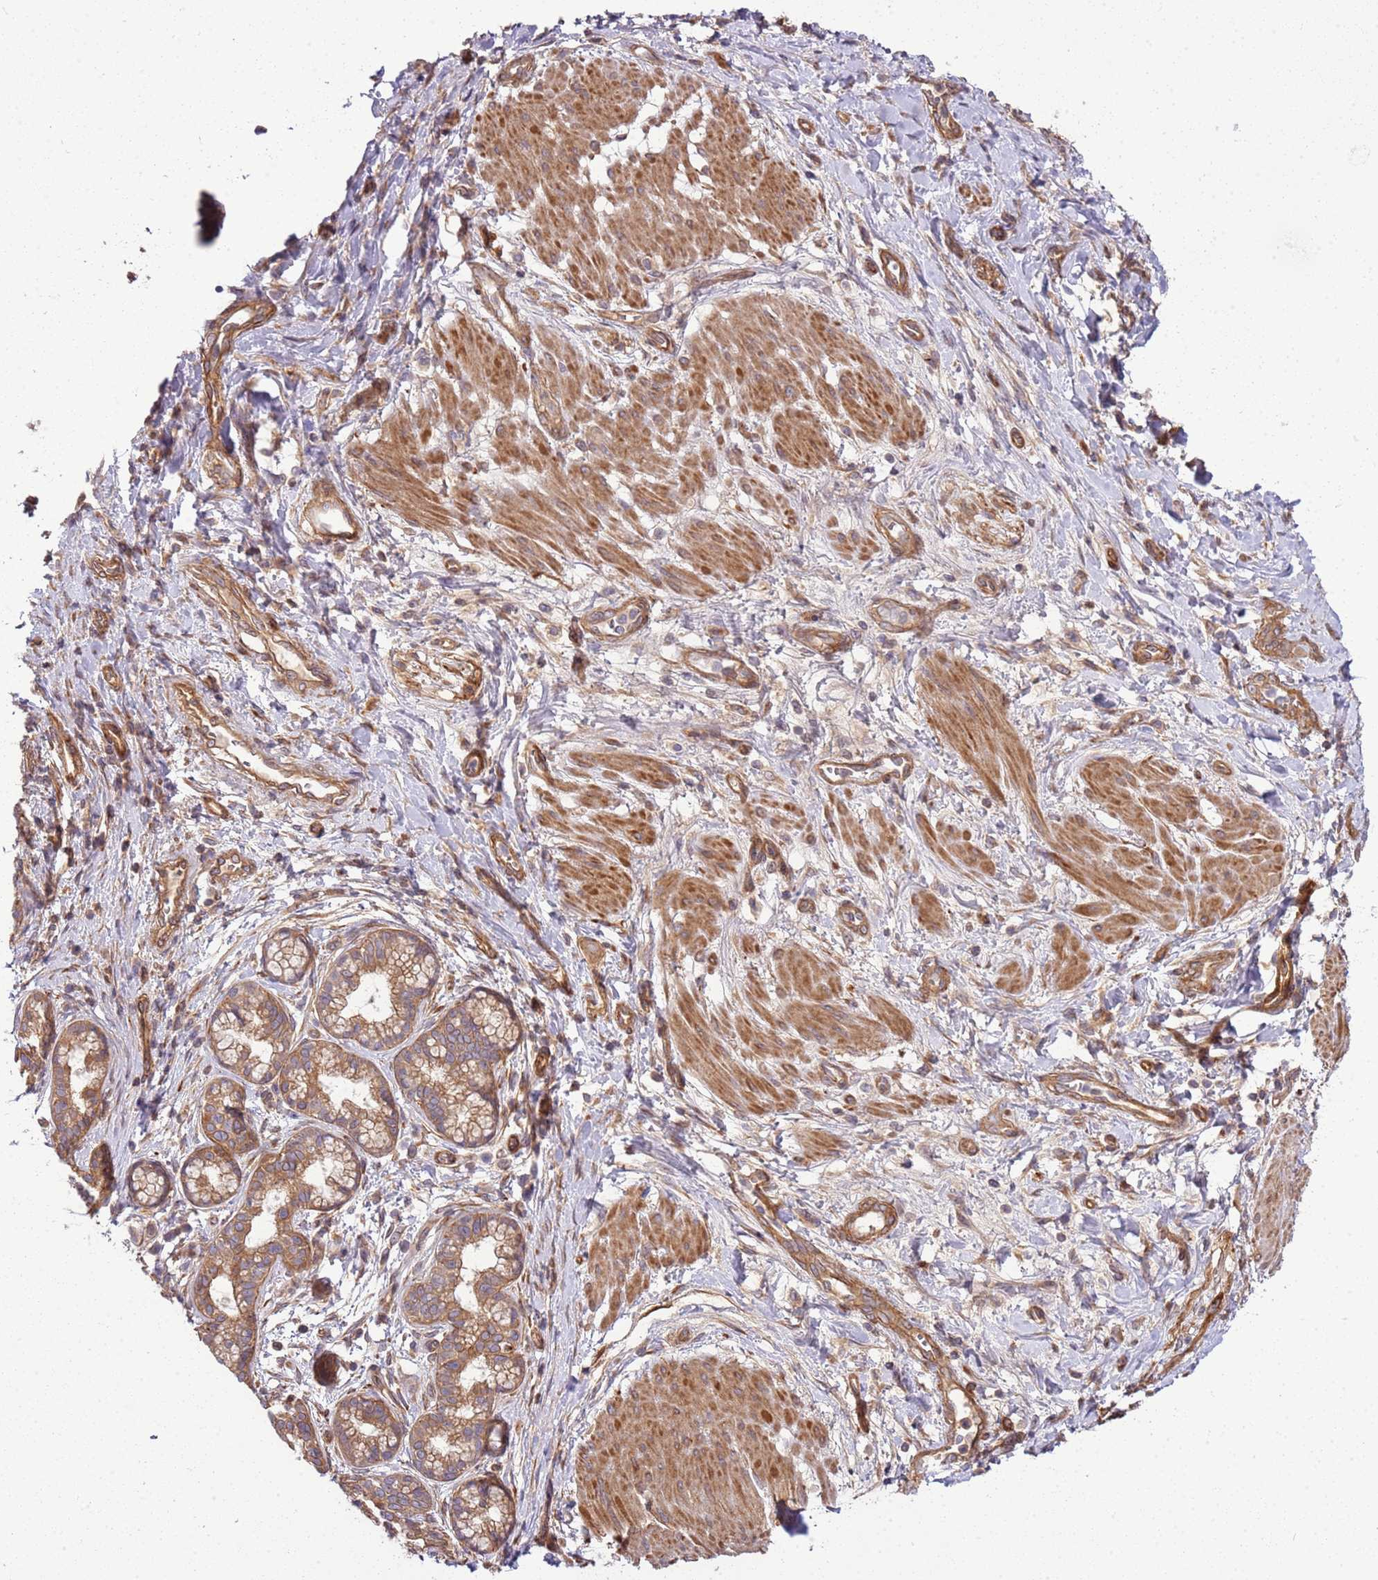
{"staining": {"intensity": "strong", "quantity": ">75%", "location": "cytoplasmic/membranous"}, "tissue": "pancreatic cancer", "cell_type": "Tumor cells", "image_type": "cancer", "snomed": [{"axis": "morphology", "description": "Adenocarcinoma, NOS"}, {"axis": "topography", "description": "Pancreas"}], "caption": "A high-resolution histopathology image shows immunohistochemistry (IHC) staining of adenocarcinoma (pancreatic), which reveals strong cytoplasmic/membranous positivity in approximately >75% of tumor cells.", "gene": "GNL1", "patient": {"sex": "male", "age": 72}}